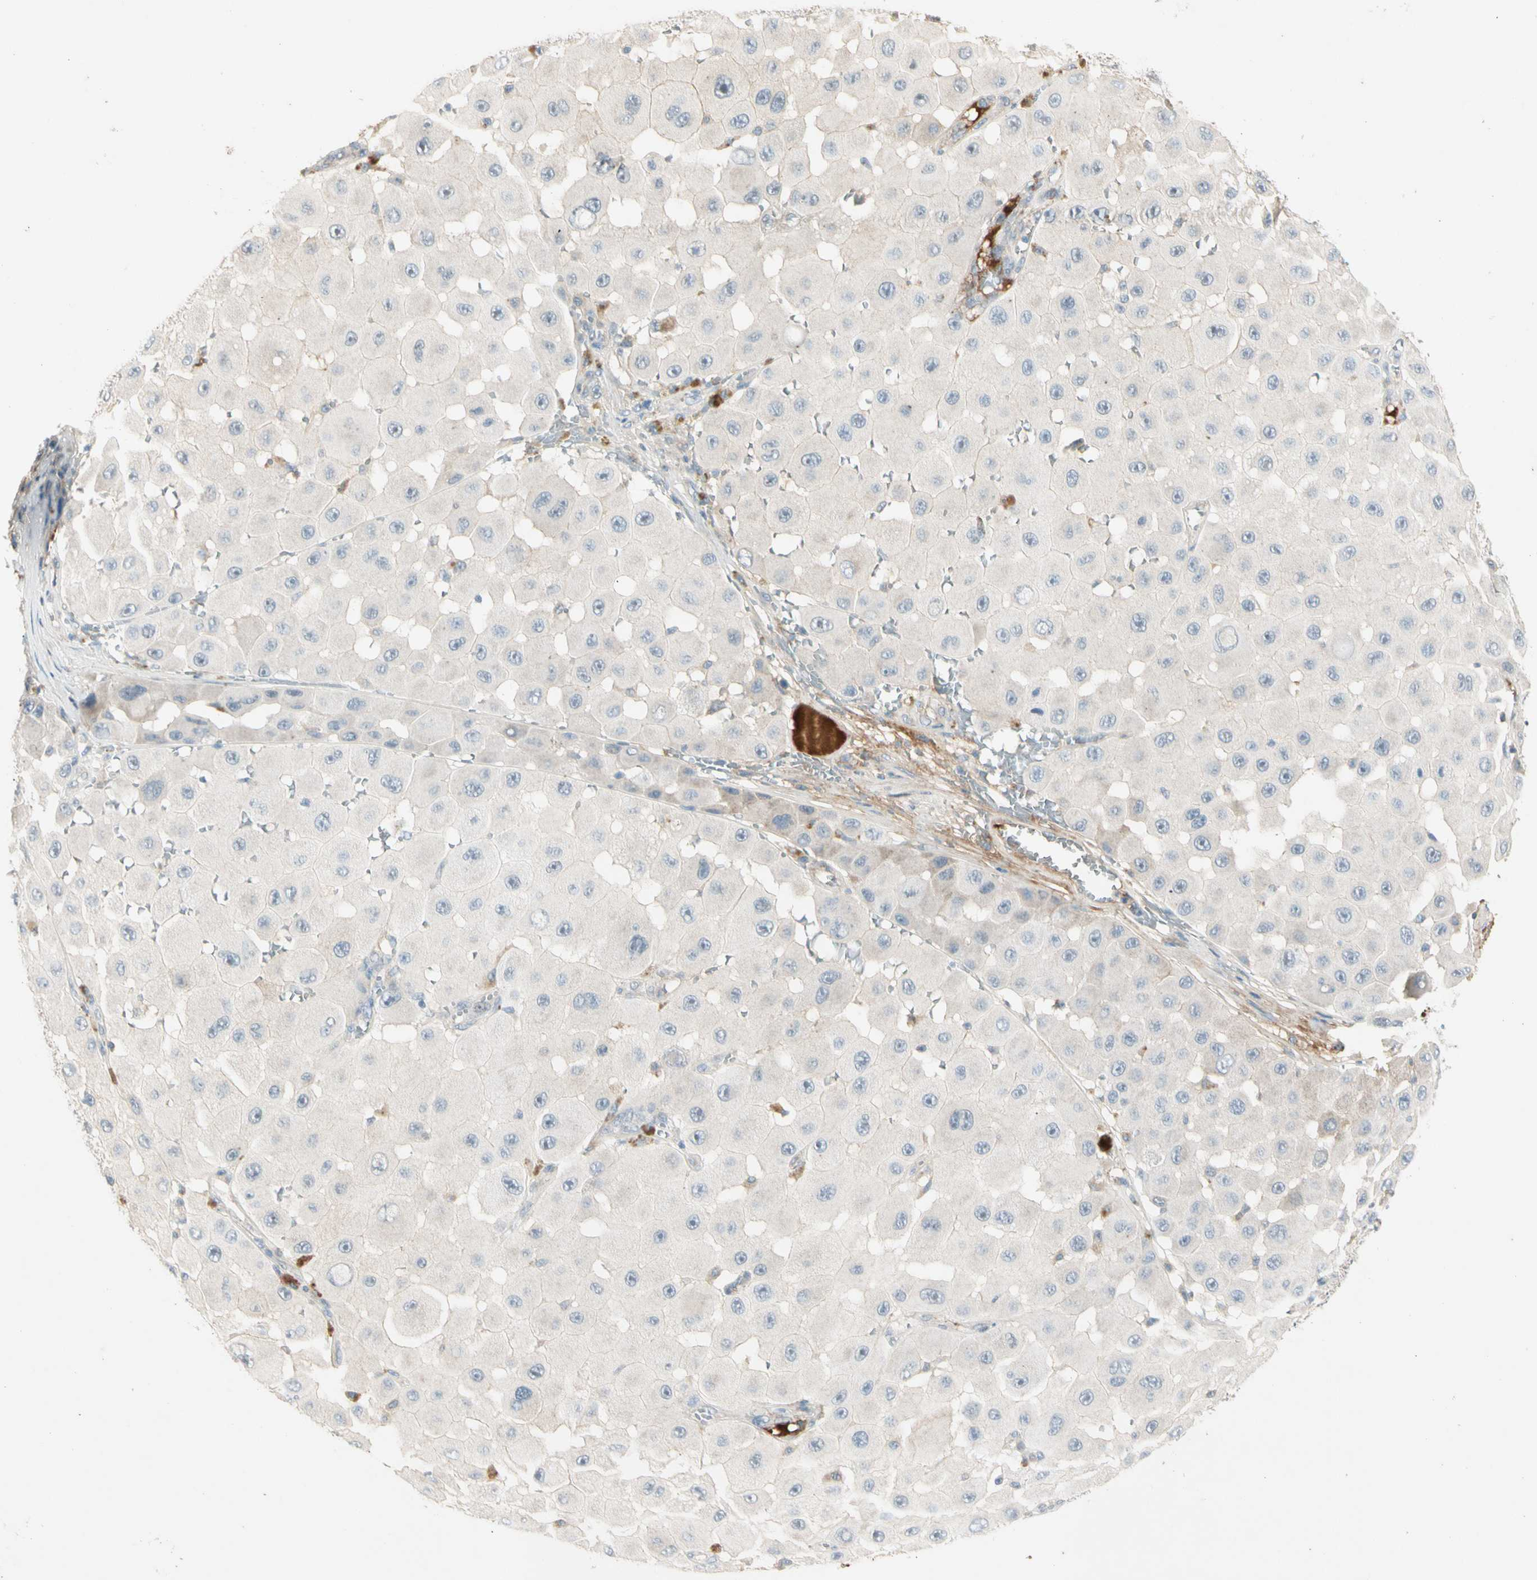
{"staining": {"intensity": "weak", "quantity": "<25%", "location": "cytoplasmic/membranous"}, "tissue": "melanoma", "cell_type": "Tumor cells", "image_type": "cancer", "snomed": [{"axis": "morphology", "description": "Malignant melanoma, NOS"}, {"axis": "topography", "description": "Skin"}], "caption": "IHC photomicrograph of neoplastic tissue: malignant melanoma stained with DAB reveals no significant protein expression in tumor cells. (DAB IHC with hematoxylin counter stain).", "gene": "SERPIND1", "patient": {"sex": "female", "age": 81}}